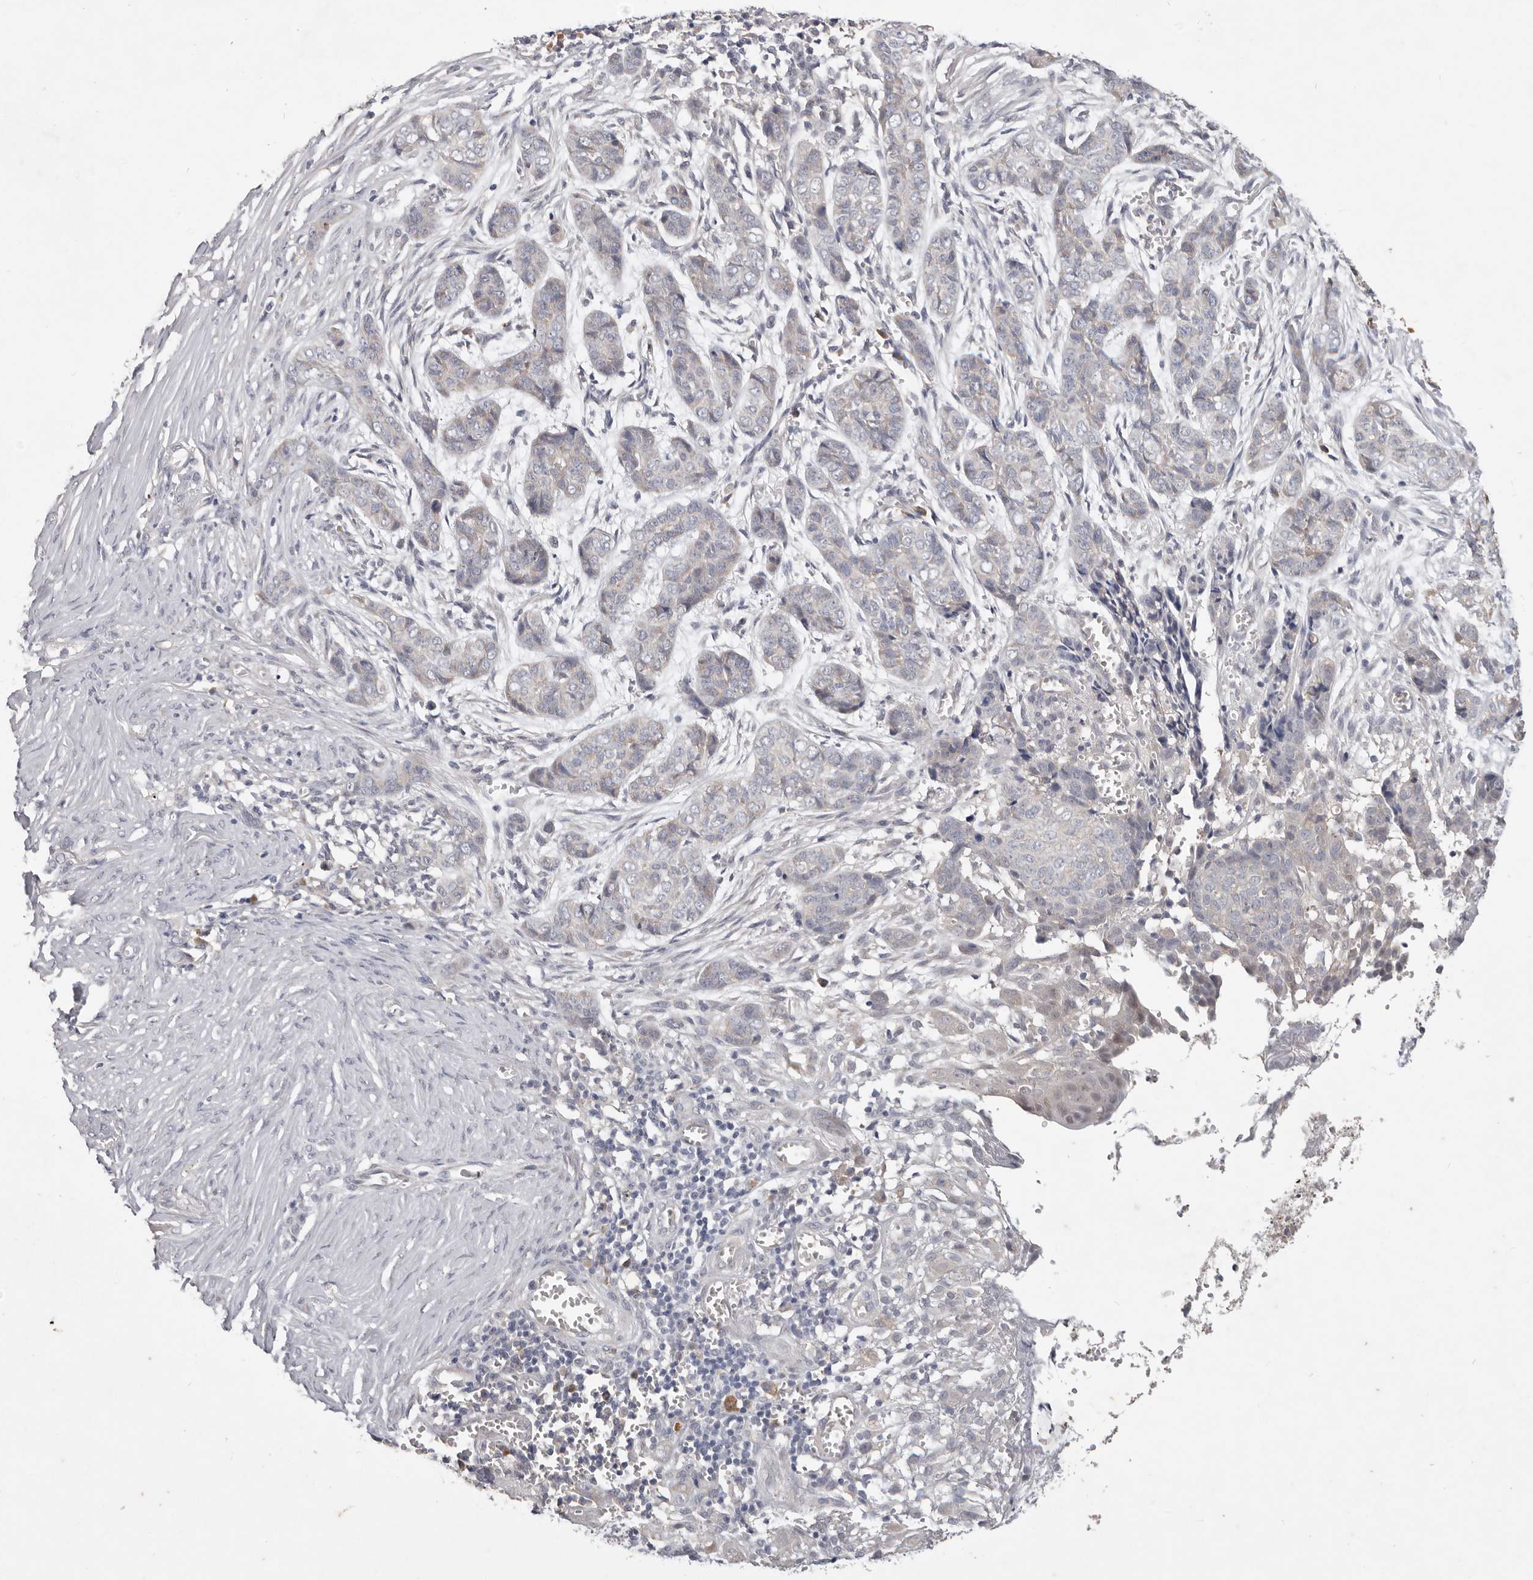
{"staining": {"intensity": "negative", "quantity": "none", "location": "none"}, "tissue": "skin cancer", "cell_type": "Tumor cells", "image_type": "cancer", "snomed": [{"axis": "morphology", "description": "Basal cell carcinoma"}, {"axis": "topography", "description": "Skin"}], "caption": "An image of human basal cell carcinoma (skin) is negative for staining in tumor cells. (Stains: DAB (3,3'-diaminobenzidine) immunohistochemistry (IHC) with hematoxylin counter stain, Microscopy: brightfield microscopy at high magnification).", "gene": "WDR77", "patient": {"sex": "female", "age": 64}}